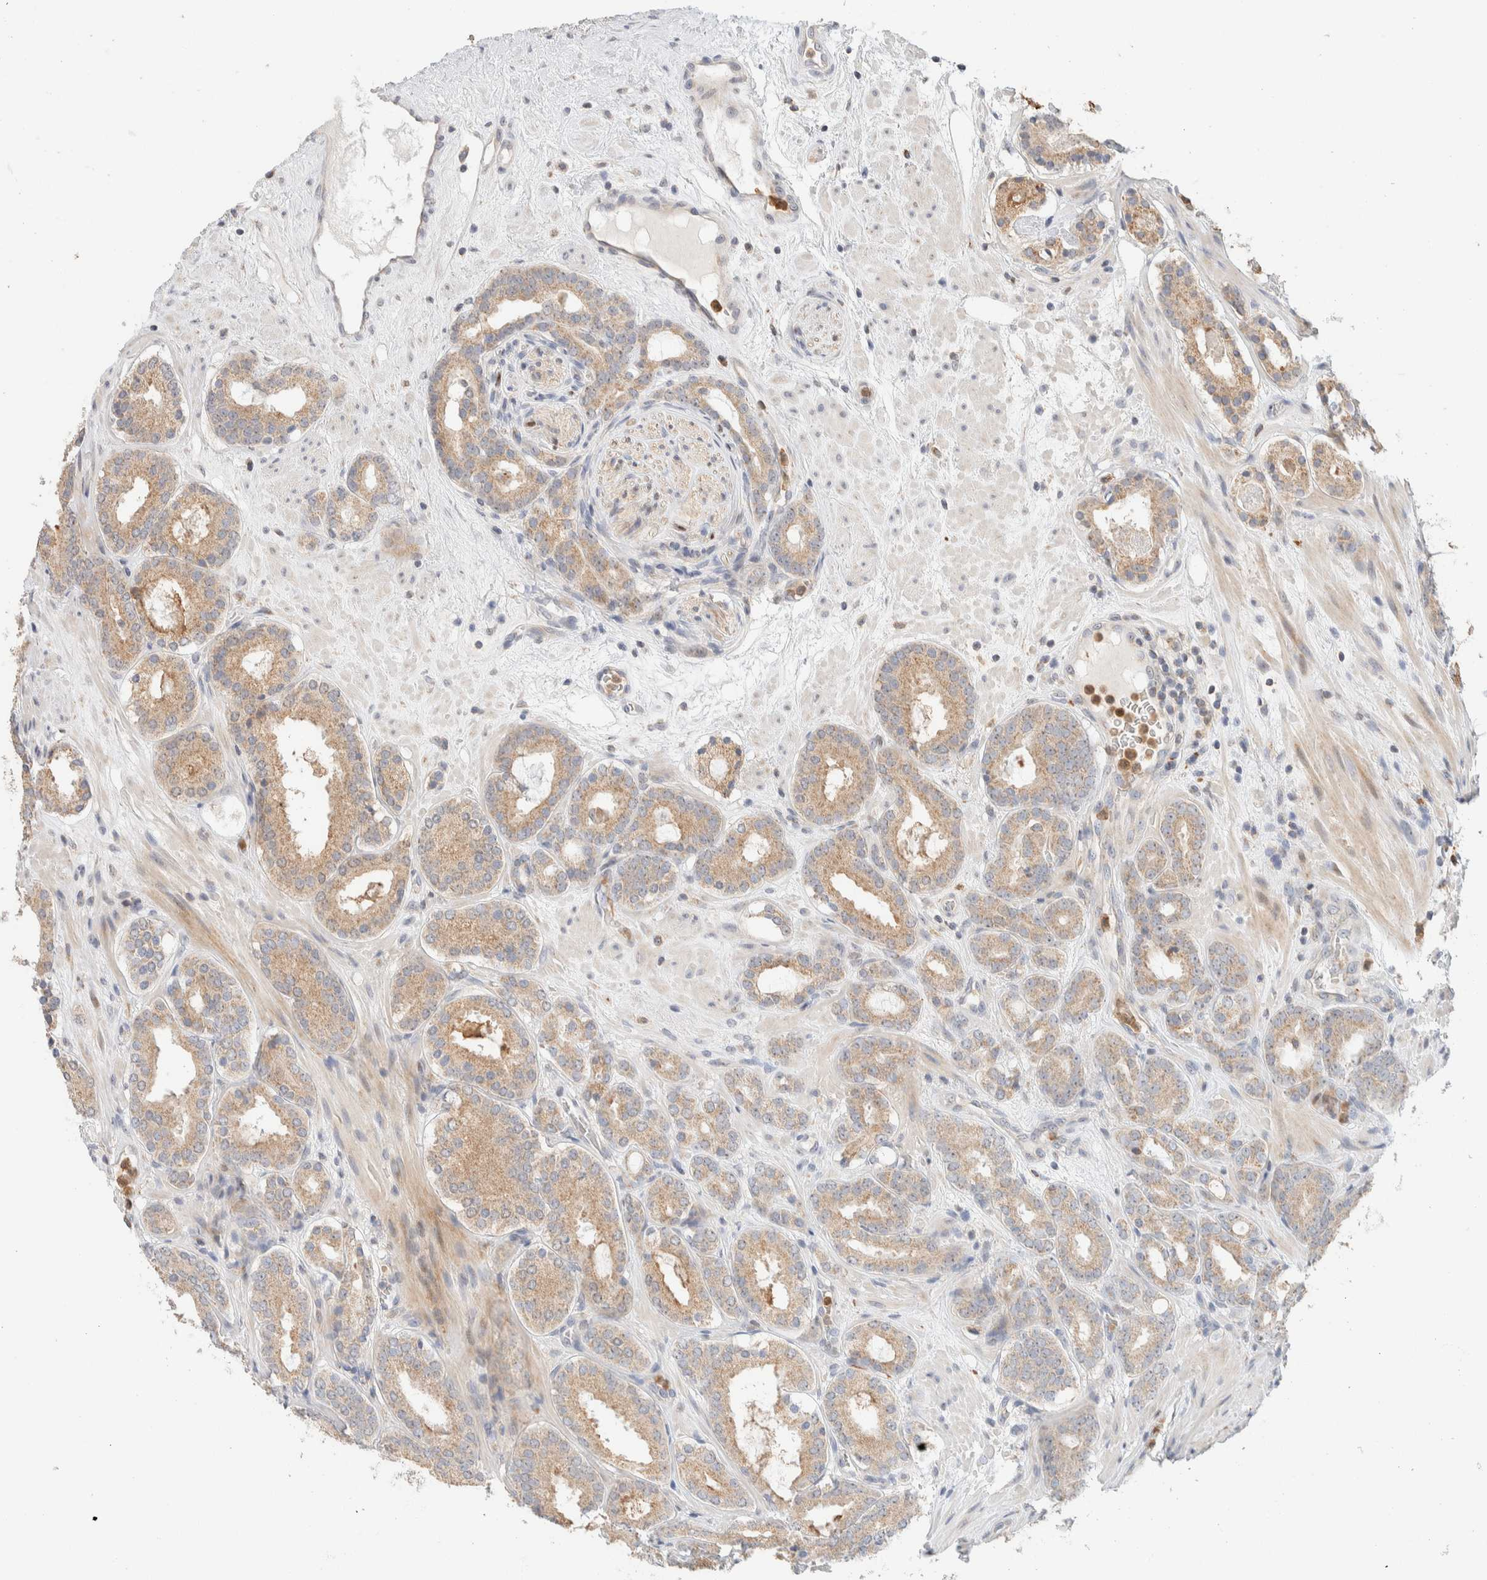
{"staining": {"intensity": "moderate", "quantity": ">75%", "location": "cytoplasmic/membranous"}, "tissue": "prostate cancer", "cell_type": "Tumor cells", "image_type": "cancer", "snomed": [{"axis": "morphology", "description": "Adenocarcinoma, Low grade"}, {"axis": "topography", "description": "Prostate"}], "caption": "Immunohistochemical staining of human prostate adenocarcinoma (low-grade) shows medium levels of moderate cytoplasmic/membranous staining in about >75% of tumor cells.", "gene": "HDHD3", "patient": {"sex": "male", "age": 69}}